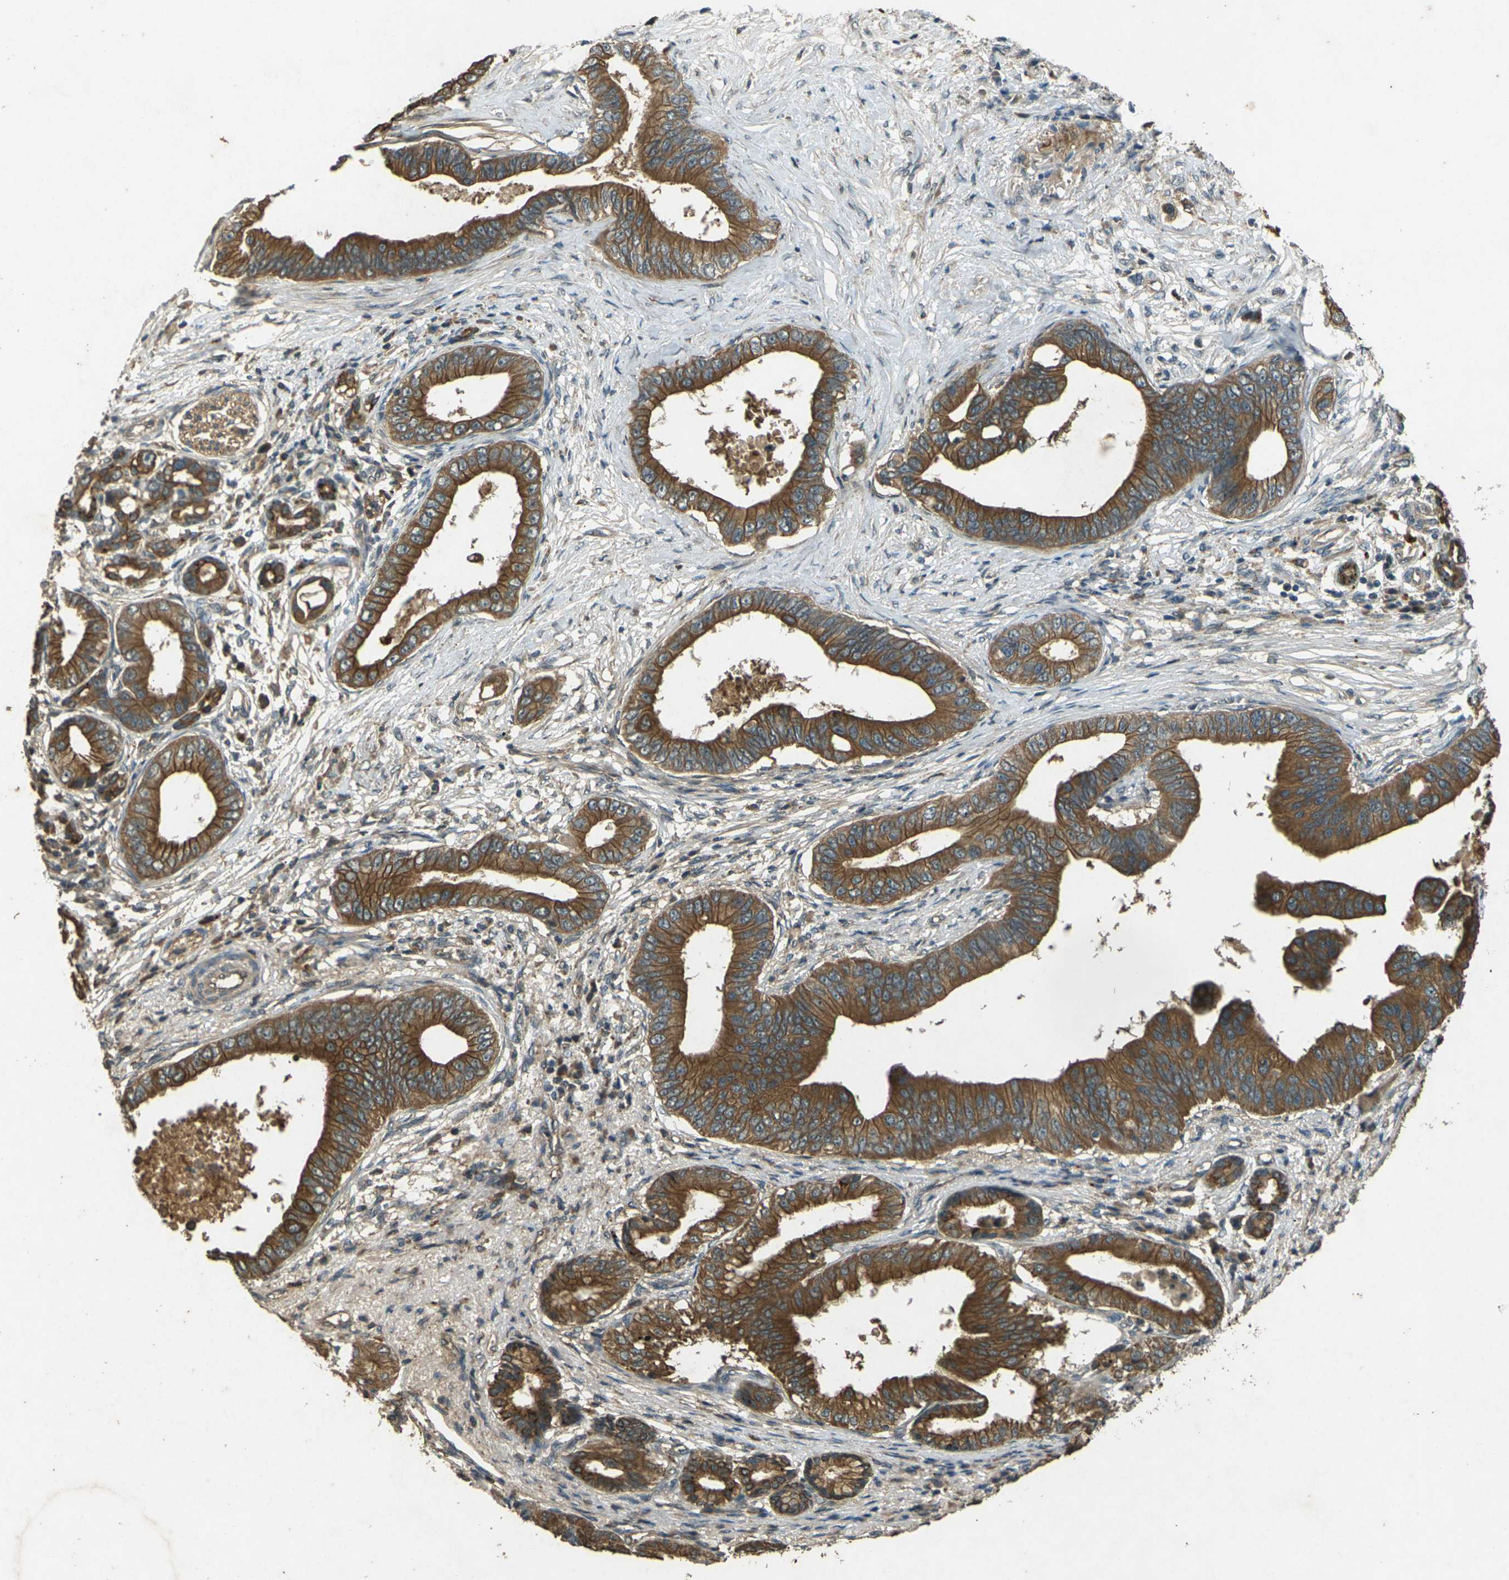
{"staining": {"intensity": "strong", "quantity": ">75%", "location": "cytoplasmic/membranous"}, "tissue": "pancreatic cancer", "cell_type": "Tumor cells", "image_type": "cancer", "snomed": [{"axis": "morphology", "description": "Adenocarcinoma, NOS"}, {"axis": "topography", "description": "Pancreas"}], "caption": "IHC histopathology image of human pancreatic cancer stained for a protein (brown), which displays high levels of strong cytoplasmic/membranous expression in approximately >75% of tumor cells.", "gene": "TAP1", "patient": {"sex": "male", "age": 77}}